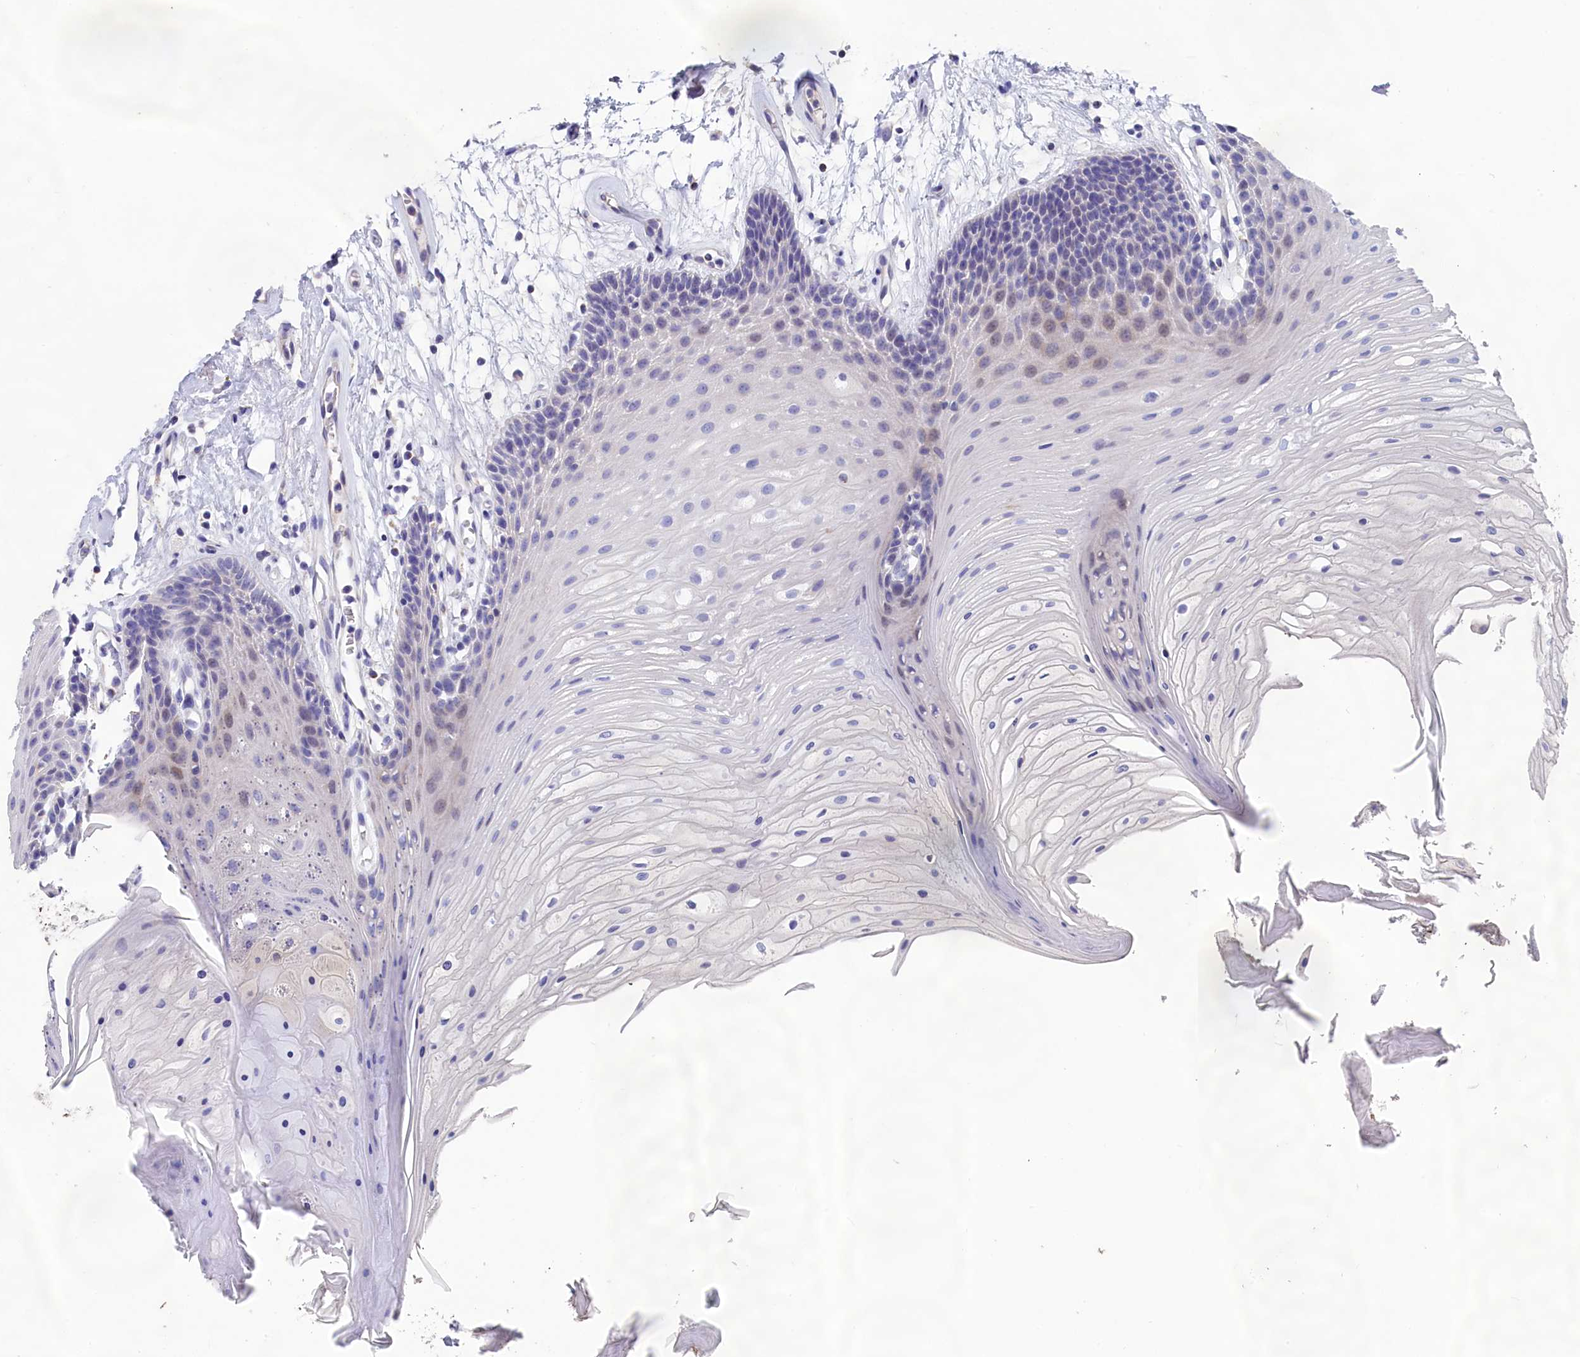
{"staining": {"intensity": "negative", "quantity": "none", "location": "none"}, "tissue": "oral mucosa", "cell_type": "Squamous epithelial cells", "image_type": "normal", "snomed": [{"axis": "morphology", "description": "Normal tissue, NOS"}, {"axis": "topography", "description": "Oral tissue"}], "caption": "Protein analysis of normal oral mucosa reveals no significant staining in squamous epithelial cells. The staining is performed using DAB brown chromogen with nuclei counter-stained in using hematoxylin.", "gene": "PRDM12", "patient": {"sex": "female", "age": 80}}